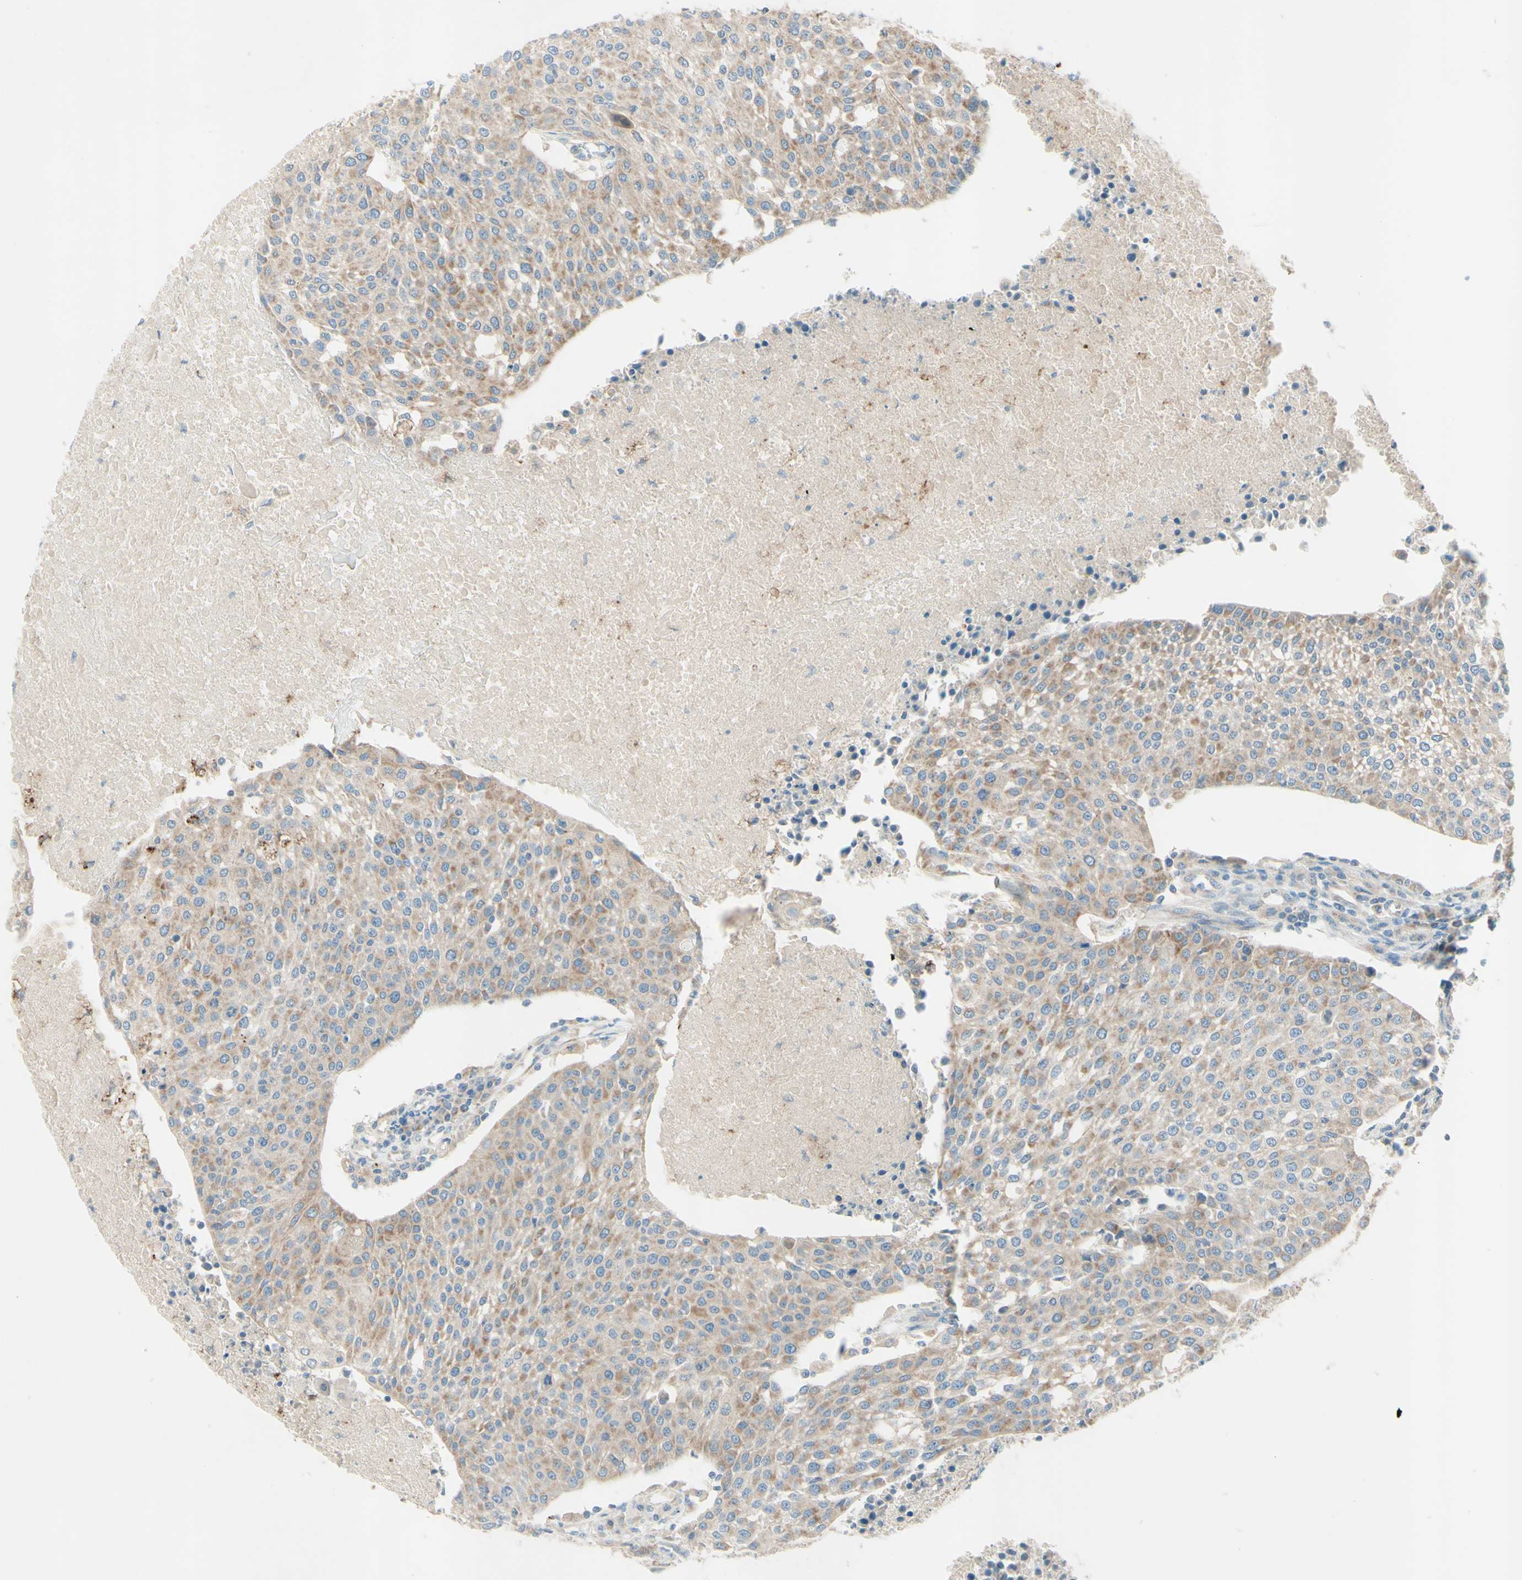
{"staining": {"intensity": "moderate", "quantity": ">75%", "location": "cytoplasmic/membranous"}, "tissue": "urothelial cancer", "cell_type": "Tumor cells", "image_type": "cancer", "snomed": [{"axis": "morphology", "description": "Urothelial carcinoma, High grade"}, {"axis": "topography", "description": "Urinary bladder"}], "caption": "Urothelial carcinoma (high-grade) stained with IHC reveals moderate cytoplasmic/membranous positivity in approximately >75% of tumor cells.", "gene": "ARMC10", "patient": {"sex": "female", "age": 85}}